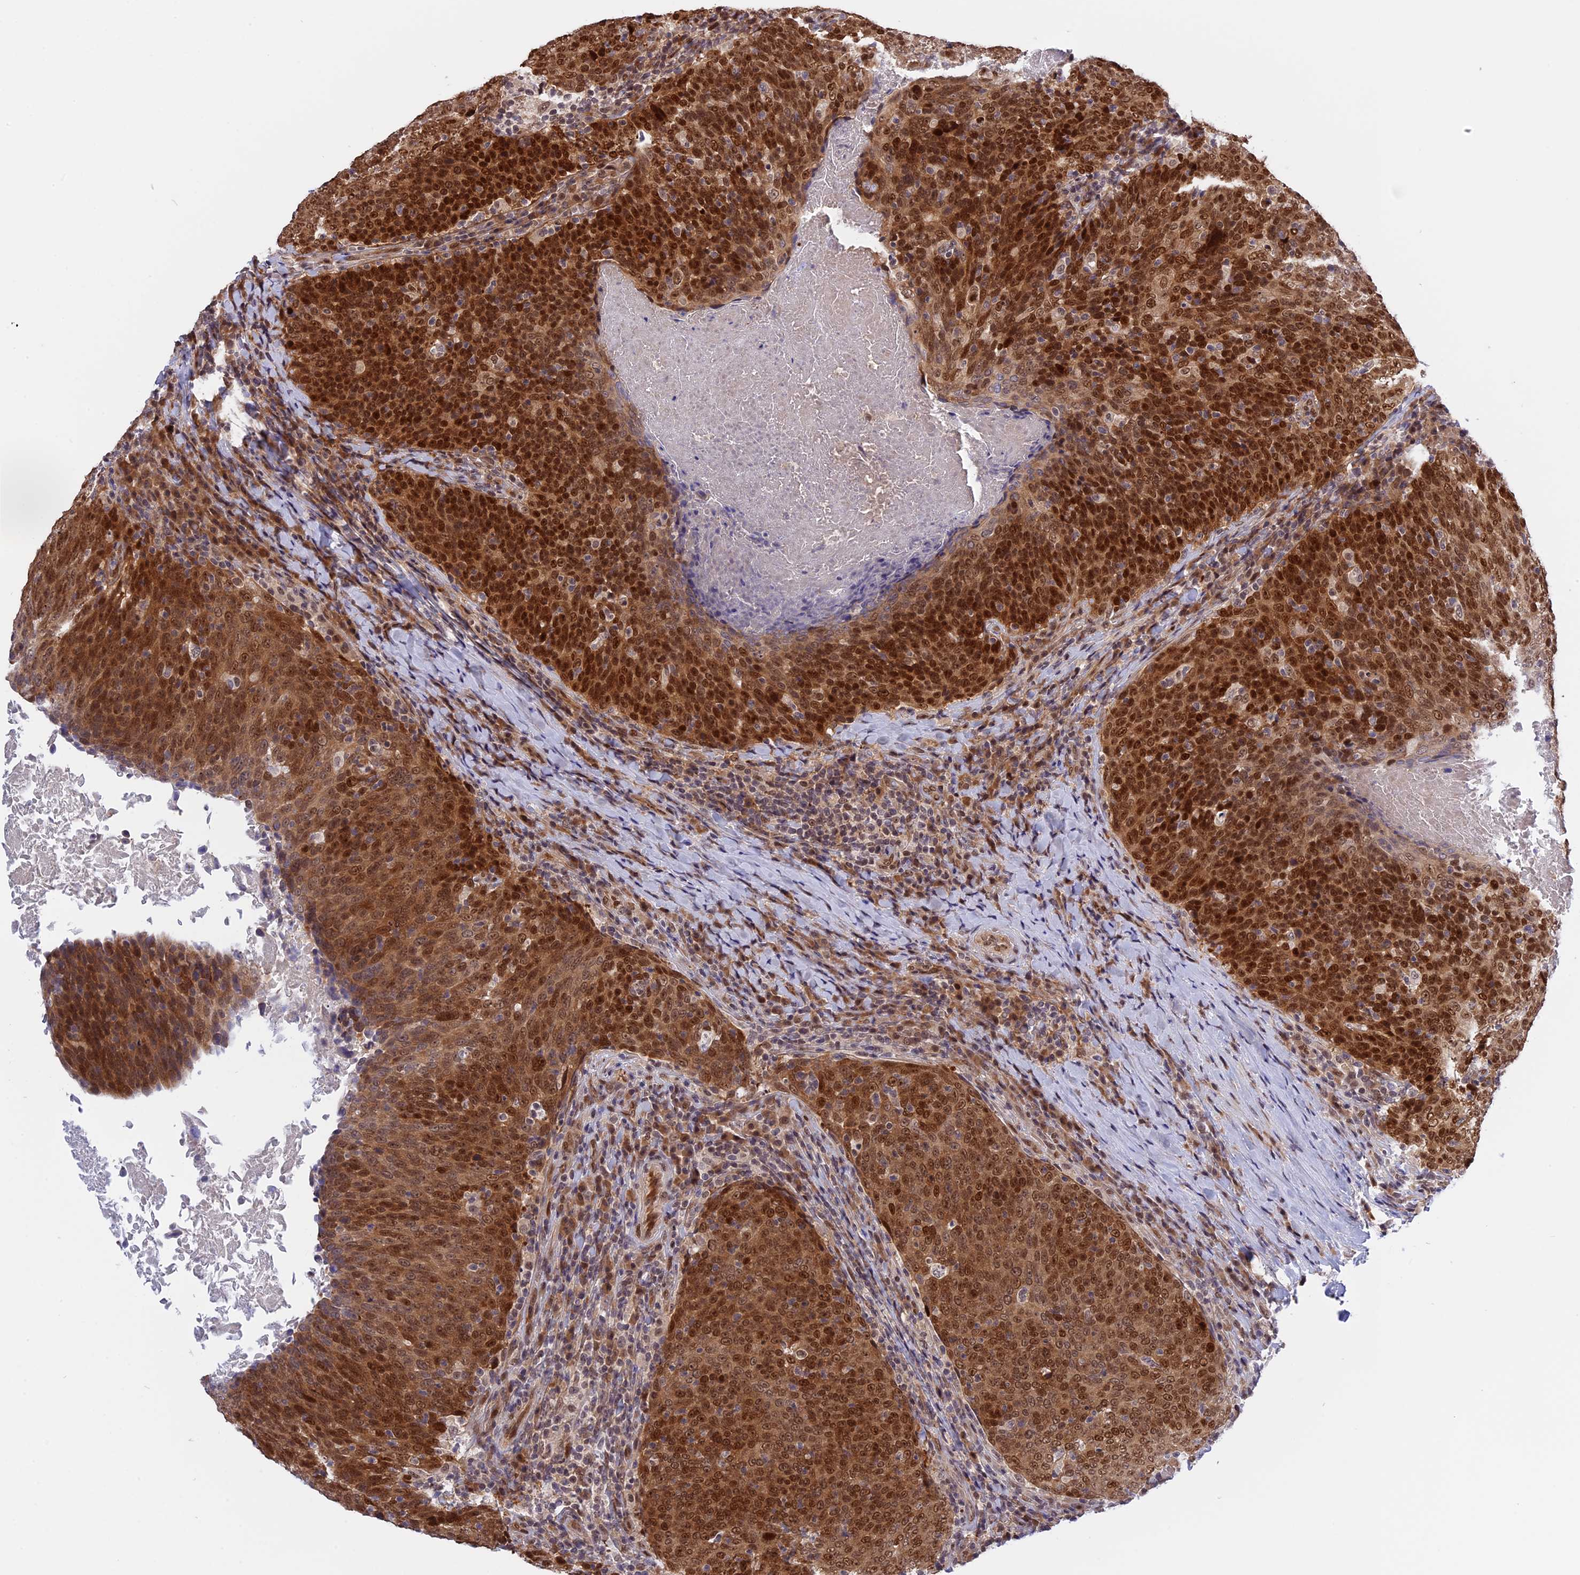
{"staining": {"intensity": "strong", "quantity": ">75%", "location": "nuclear"}, "tissue": "head and neck cancer", "cell_type": "Tumor cells", "image_type": "cancer", "snomed": [{"axis": "morphology", "description": "Squamous cell carcinoma, NOS"}, {"axis": "morphology", "description": "Squamous cell carcinoma, metastatic, NOS"}, {"axis": "topography", "description": "Lymph node"}, {"axis": "topography", "description": "Head-Neck"}], "caption": "Immunohistochemical staining of human metastatic squamous cell carcinoma (head and neck) shows high levels of strong nuclear protein staining in about >75% of tumor cells.", "gene": "ZNF428", "patient": {"sex": "male", "age": 62}}